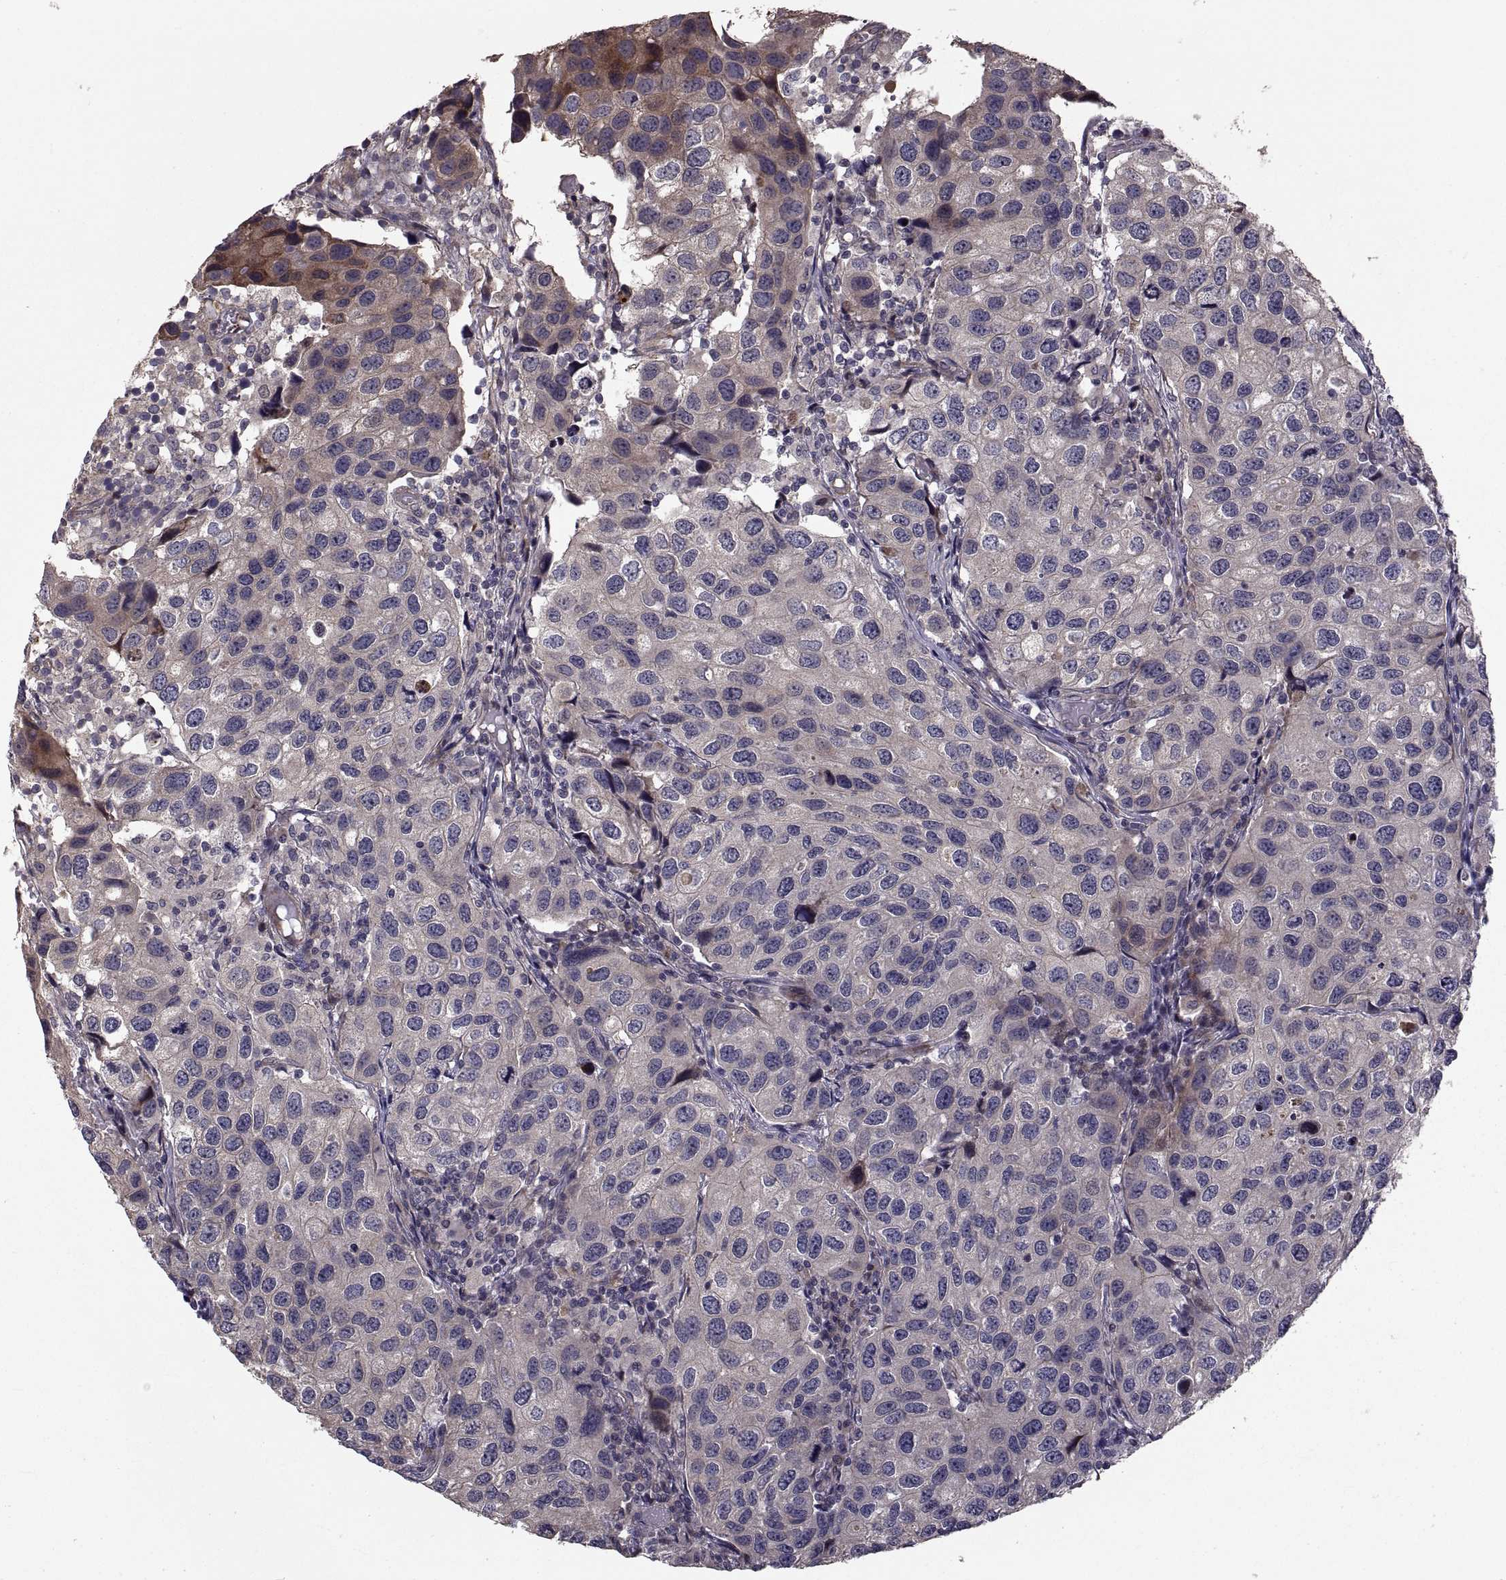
{"staining": {"intensity": "weak", "quantity": "<25%", "location": "cytoplasmic/membranous"}, "tissue": "urothelial cancer", "cell_type": "Tumor cells", "image_type": "cancer", "snomed": [{"axis": "morphology", "description": "Urothelial carcinoma, High grade"}, {"axis": "topography", "description": "Urinary bladder"}], "caption": "The IHC image has no significant staining in tumor cells of urothelial cancer tissue.", "gene": "PMM2", "patient": {"sex": "male", "age": 79}}